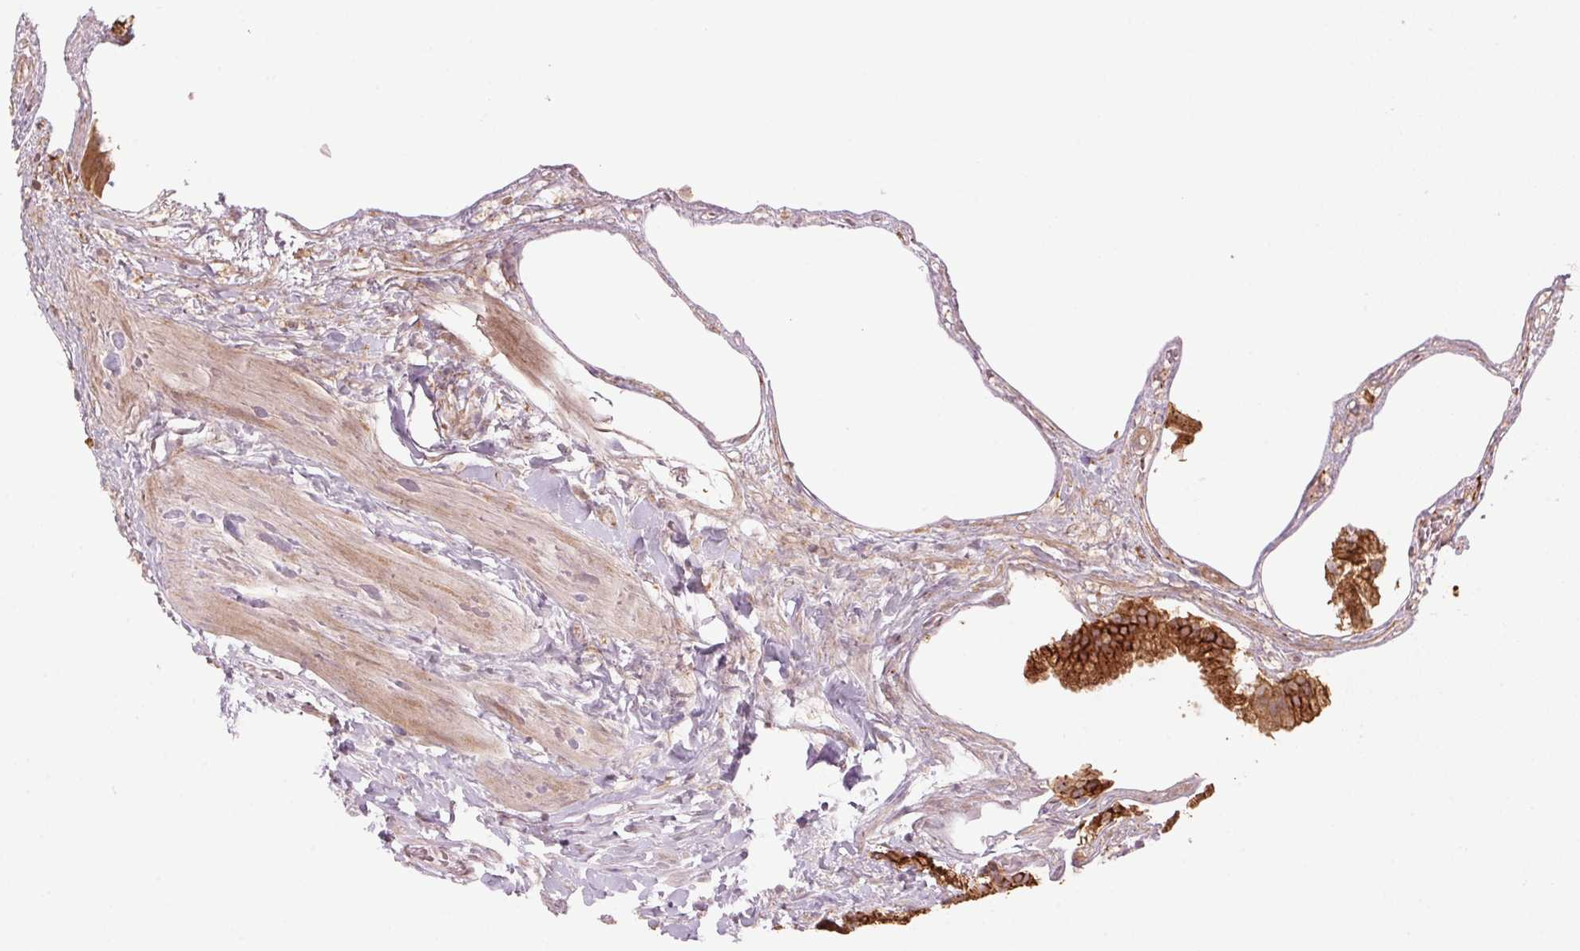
{"staining": {"intensity": "strong", "quantity": ">75%", "location": "cytoplasmic/membranous"}, "tissue": "gallbladder", "cell_type": "Glandular cells", "image_type": "normal", "snomed": [{"axis": "morphology", "description": "Normal tissue, NOS"}, {"axis": "topography", "description": "Gallbladder"}], "caption": "Gallbladder stained for a protein (brown) demonstrates strong cytoplasmic/membranous positive expression in about >75% of glandular cells.", "gene": "TMED6", "patient": {"sex": "female", "age": 63}}